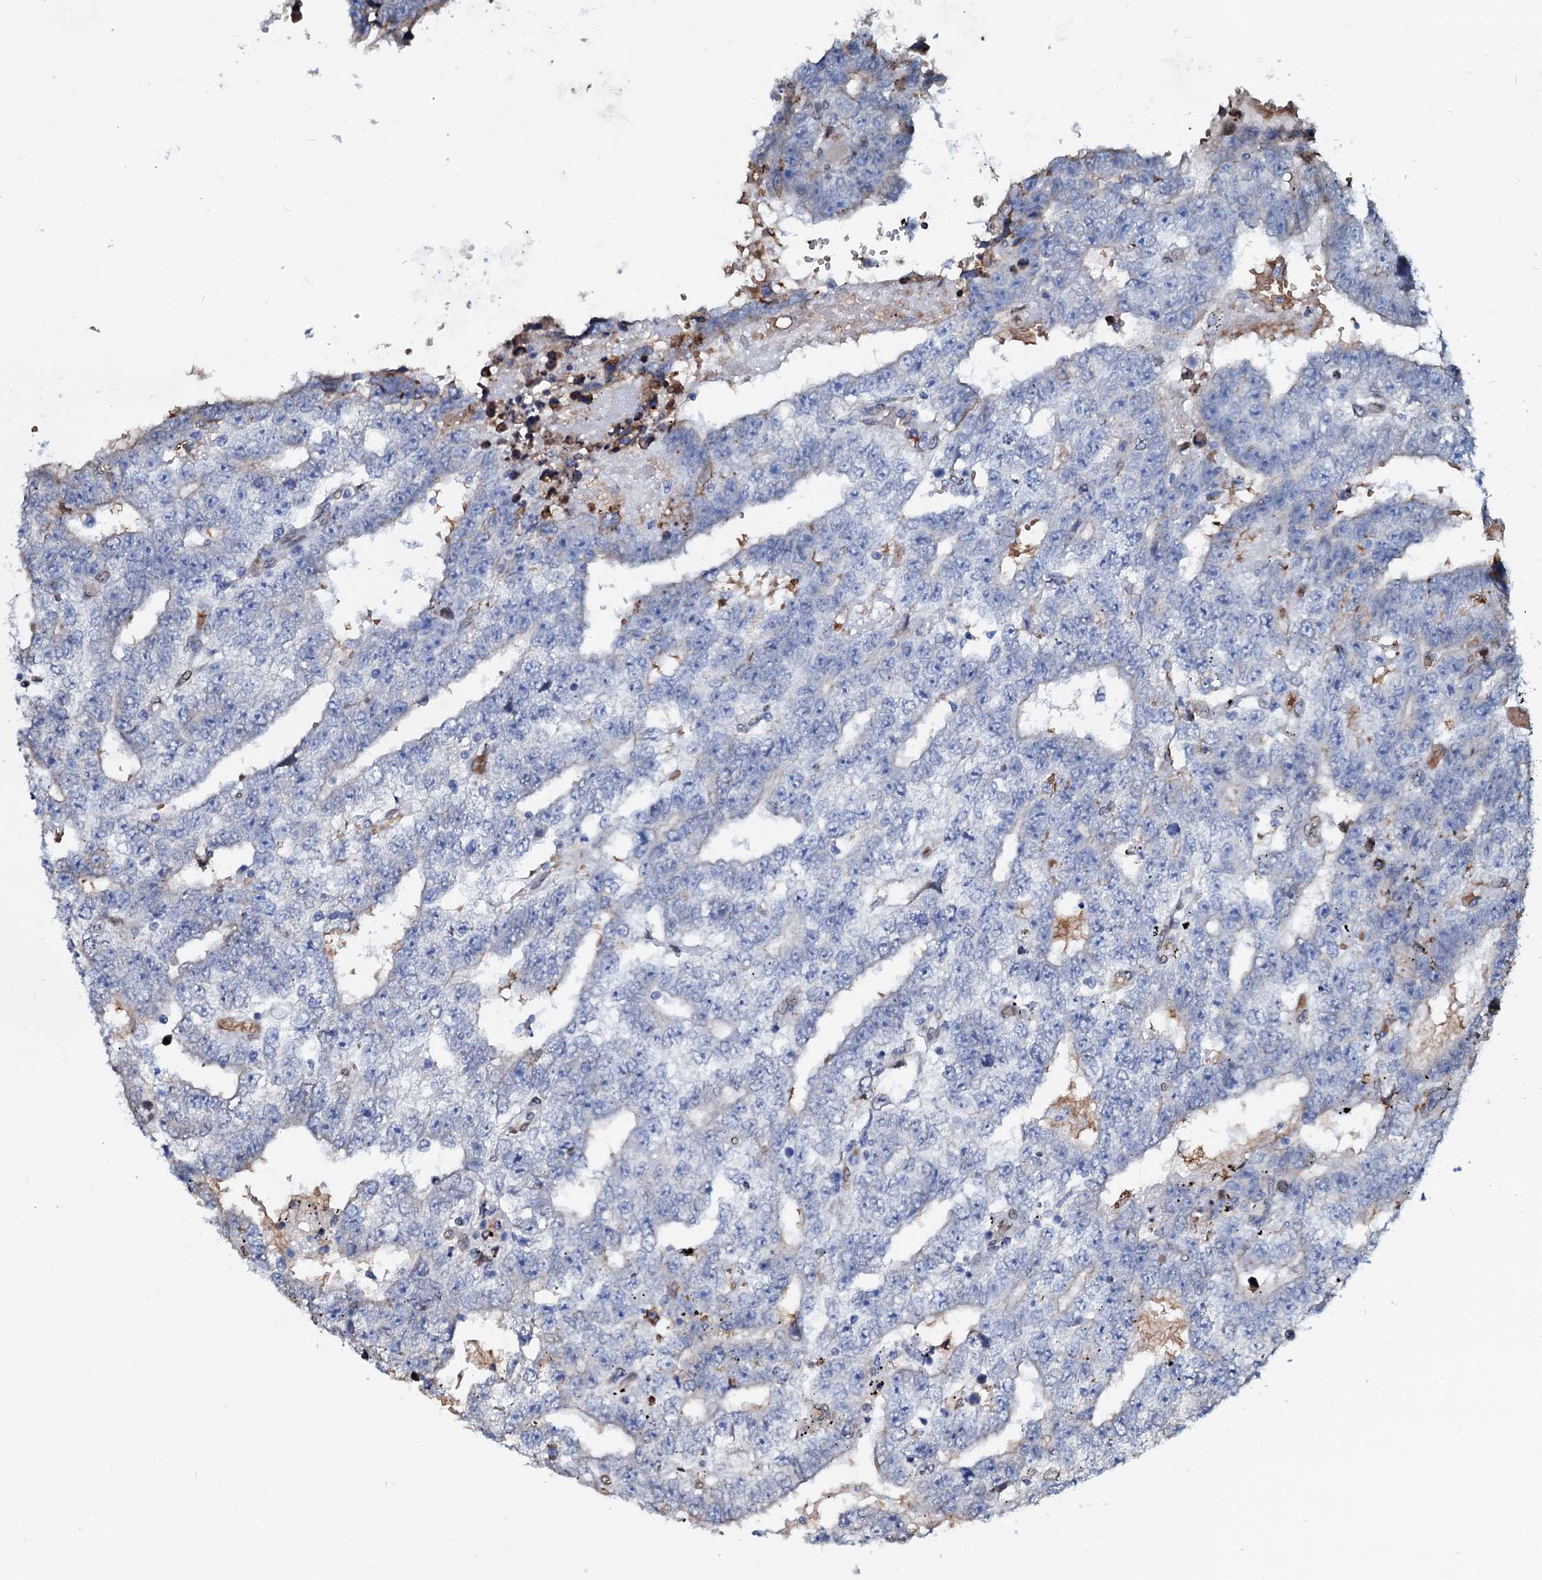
{"staining": {"intensity": "negative", "quantity": "none", "location": "none"}, "tissue": "testis cancer", "cell_type": "Tumor cells", "image_type": "cancer", "snomed": [{"axis": "morphology", "description": "Carcinoma, Embryonal, NOS"}, {"axis": "topography", "description": "Testis"}], "caption": "IHC image of testis cancer stained for a protein (brown), which reveals no expression in tumor cells.", "gene": "NRP2", "patient": {"sex": "male", "age": 25}}